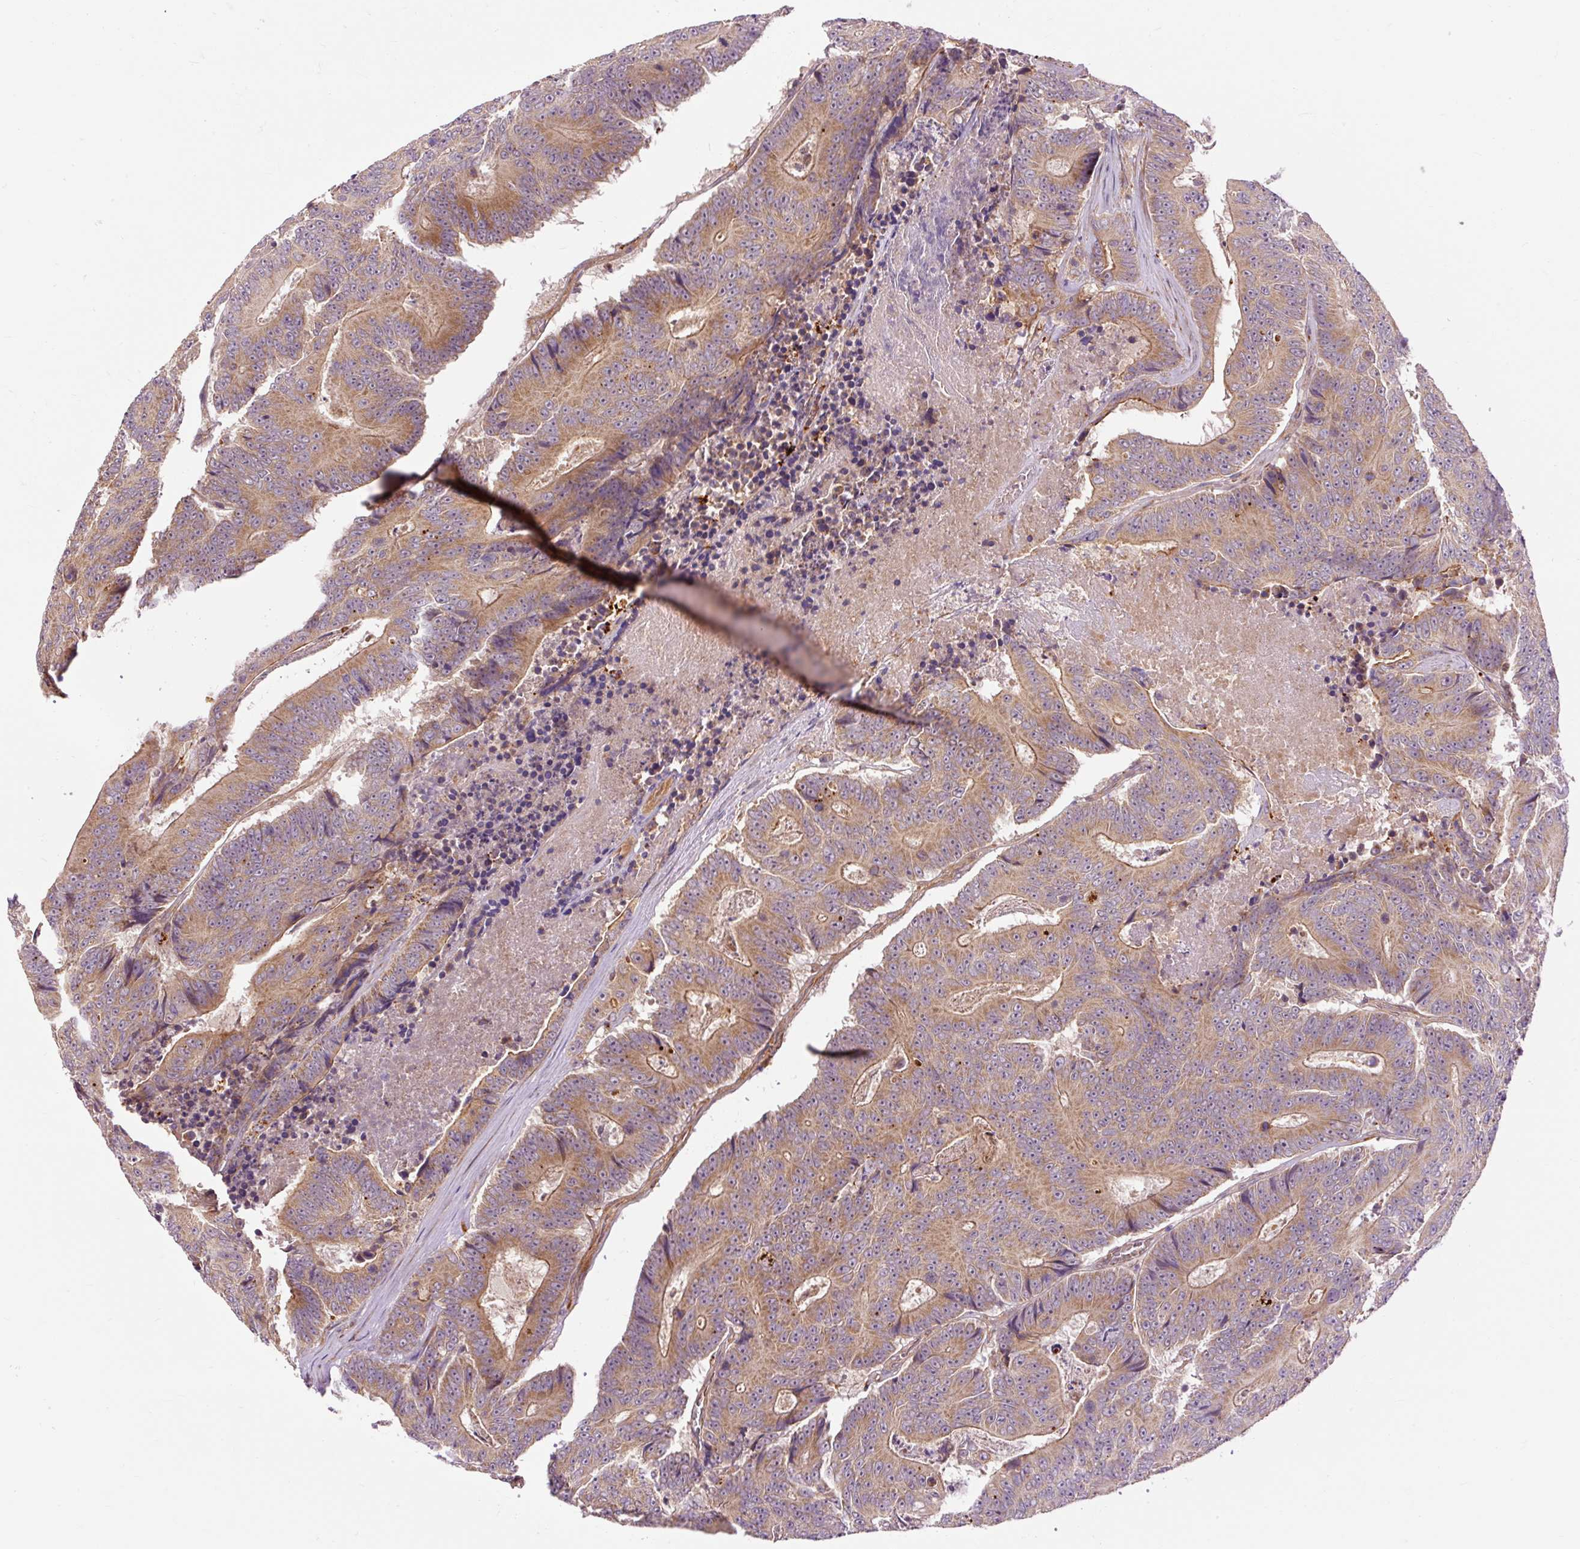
{"staining": {"intensity": "moderate", "quantity": ">75%", "location": "cytoplasmic/membranous"}, "tissue": "colorectal cancer", "cell_type": "Tumor cells", "image_type": "cancer", "snomed": [{"axis": "morphology", "description": "Adenocarcinoma, NOS"}, {"axis": "topography", "description": "Colon"}], "caption": "Protein staining of colorectal cancer (adenocarcinoma) tissue exhibits moderate cytoplasmic/membranous staining in approximately >75% of tumor cells. The staining was performed using DAB to visualize the protein expression in brown, while the nuclei were stained in blue with hematoxylin (Magnification: 20x).", "gene": "RIPOR3", "patient": {"sex": "male", "age": 83}}